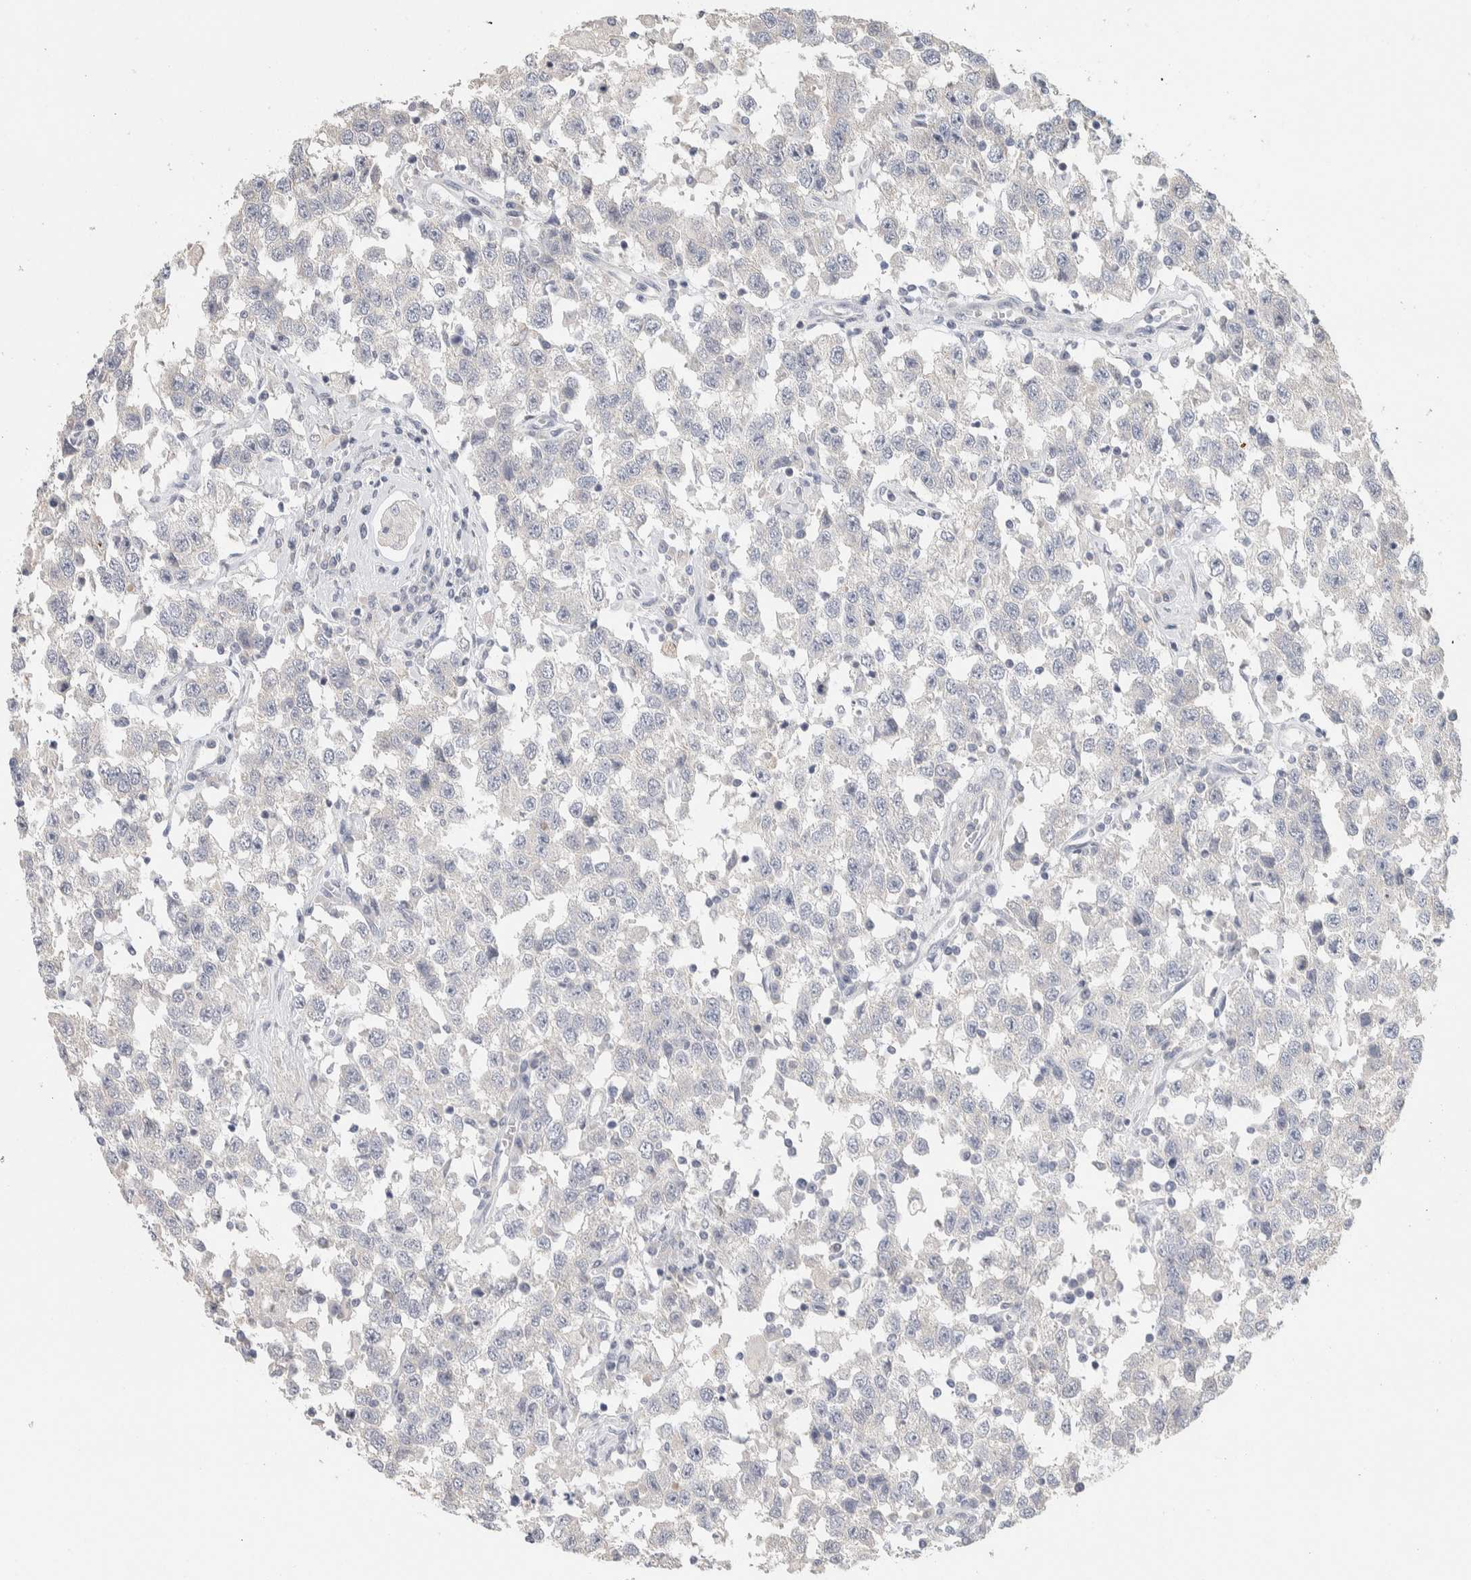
{"staining": {"intensity": "negative", "quantity": "none", "location": "none"}, "tissue": "testis cancer", "cell_type": "Tumor cells", "image_type": "cancer", "snomed": [{"axis": "morphology", "description": "Seminoma, NOS"}, {"axis": "topography", "description": "Testis"}], "caption": "The histopathology image displays no staining of tumor cells in testis cancer (seminoma).", "gene": "DCXR", "patient": {"sex": "male", "age": 41}}